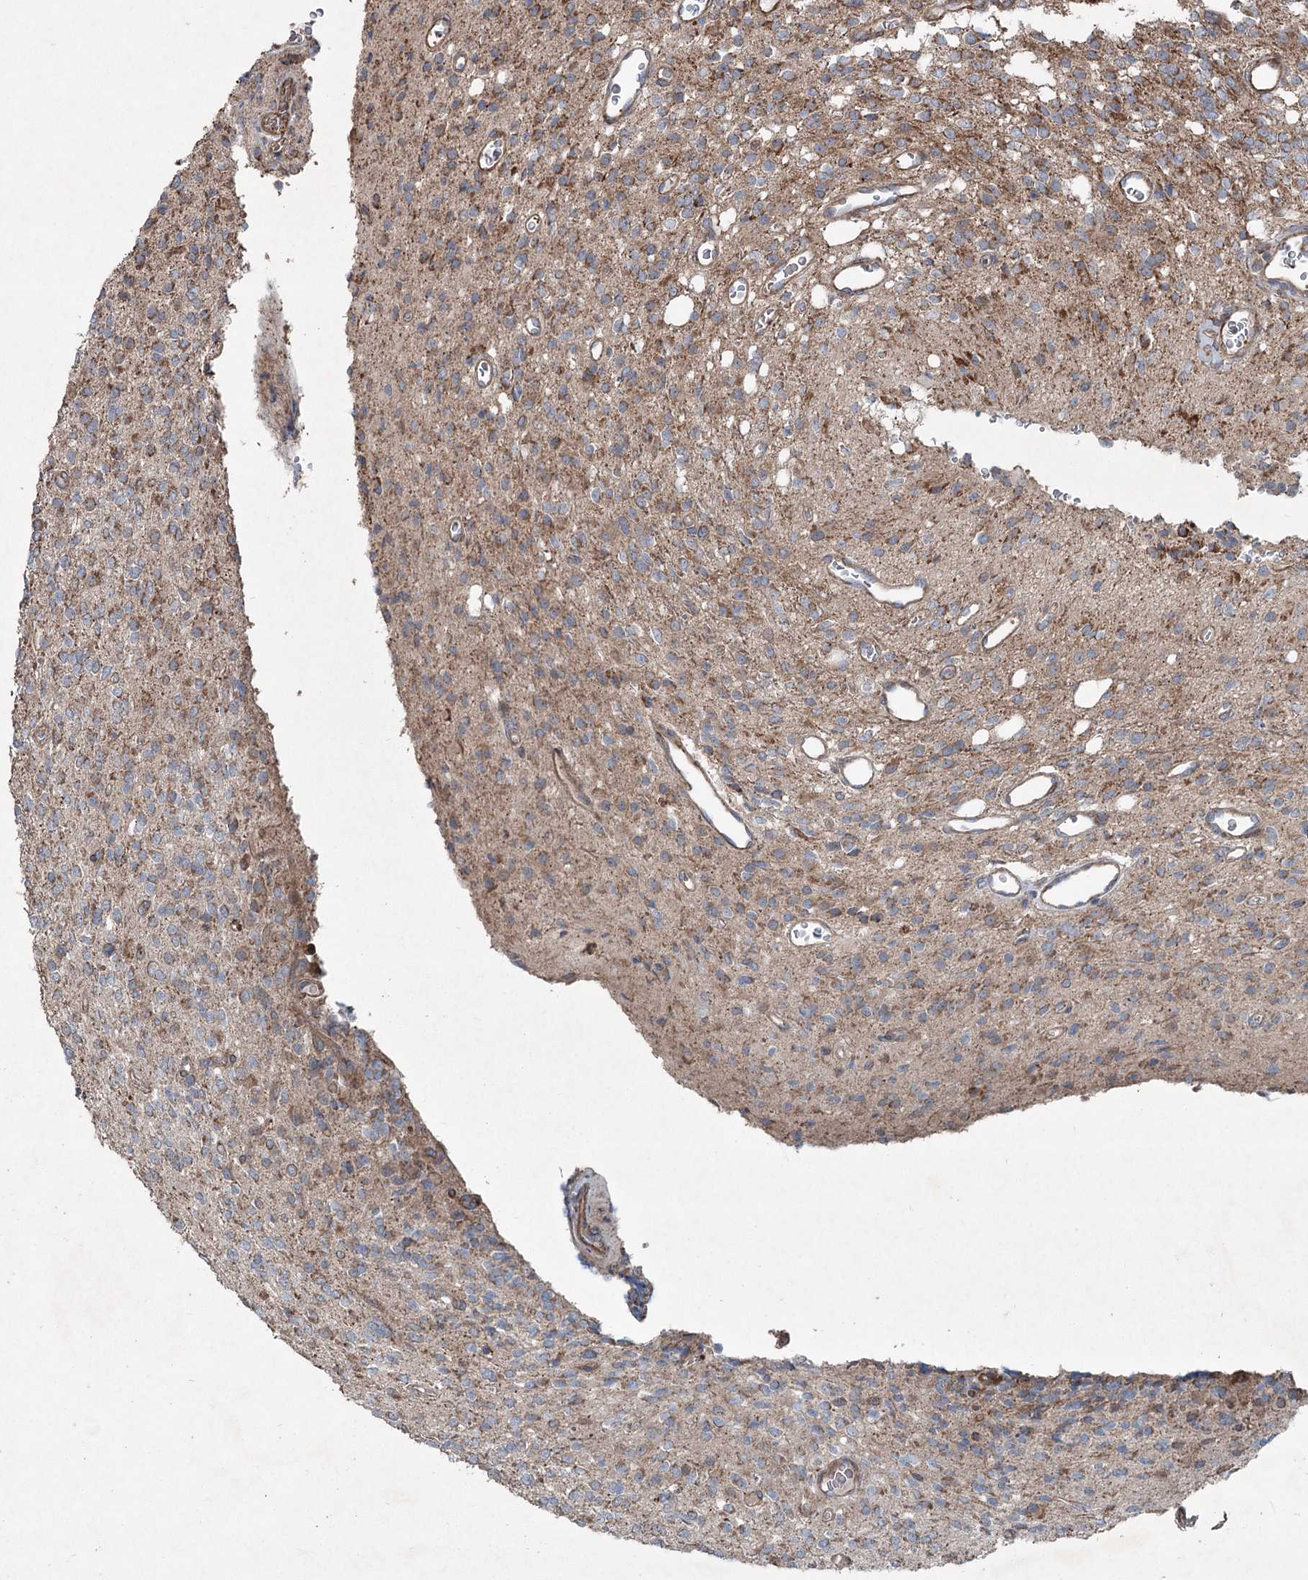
{"staining": {"intensity": "moderate", "quantity": "<25%", "location": "cytoplasmic/membranous"}, "tissue": "glioma", "cell_type": "Tumor cells", "image_type": "cancer", "snomed": [{"axis": "morphology", "description": "Glioma, malignant, High grade"}, {"axis": "topography", "description": "Brain"}], "caption": "This histopathology image demonstrates immunohistochemistry staining of glioma, with low moderate cytoplasmic/membranous positivity in about <25% of tumor cells.", "gene": "SERINC5", "patient": {"sex": "male", "age": 34}}